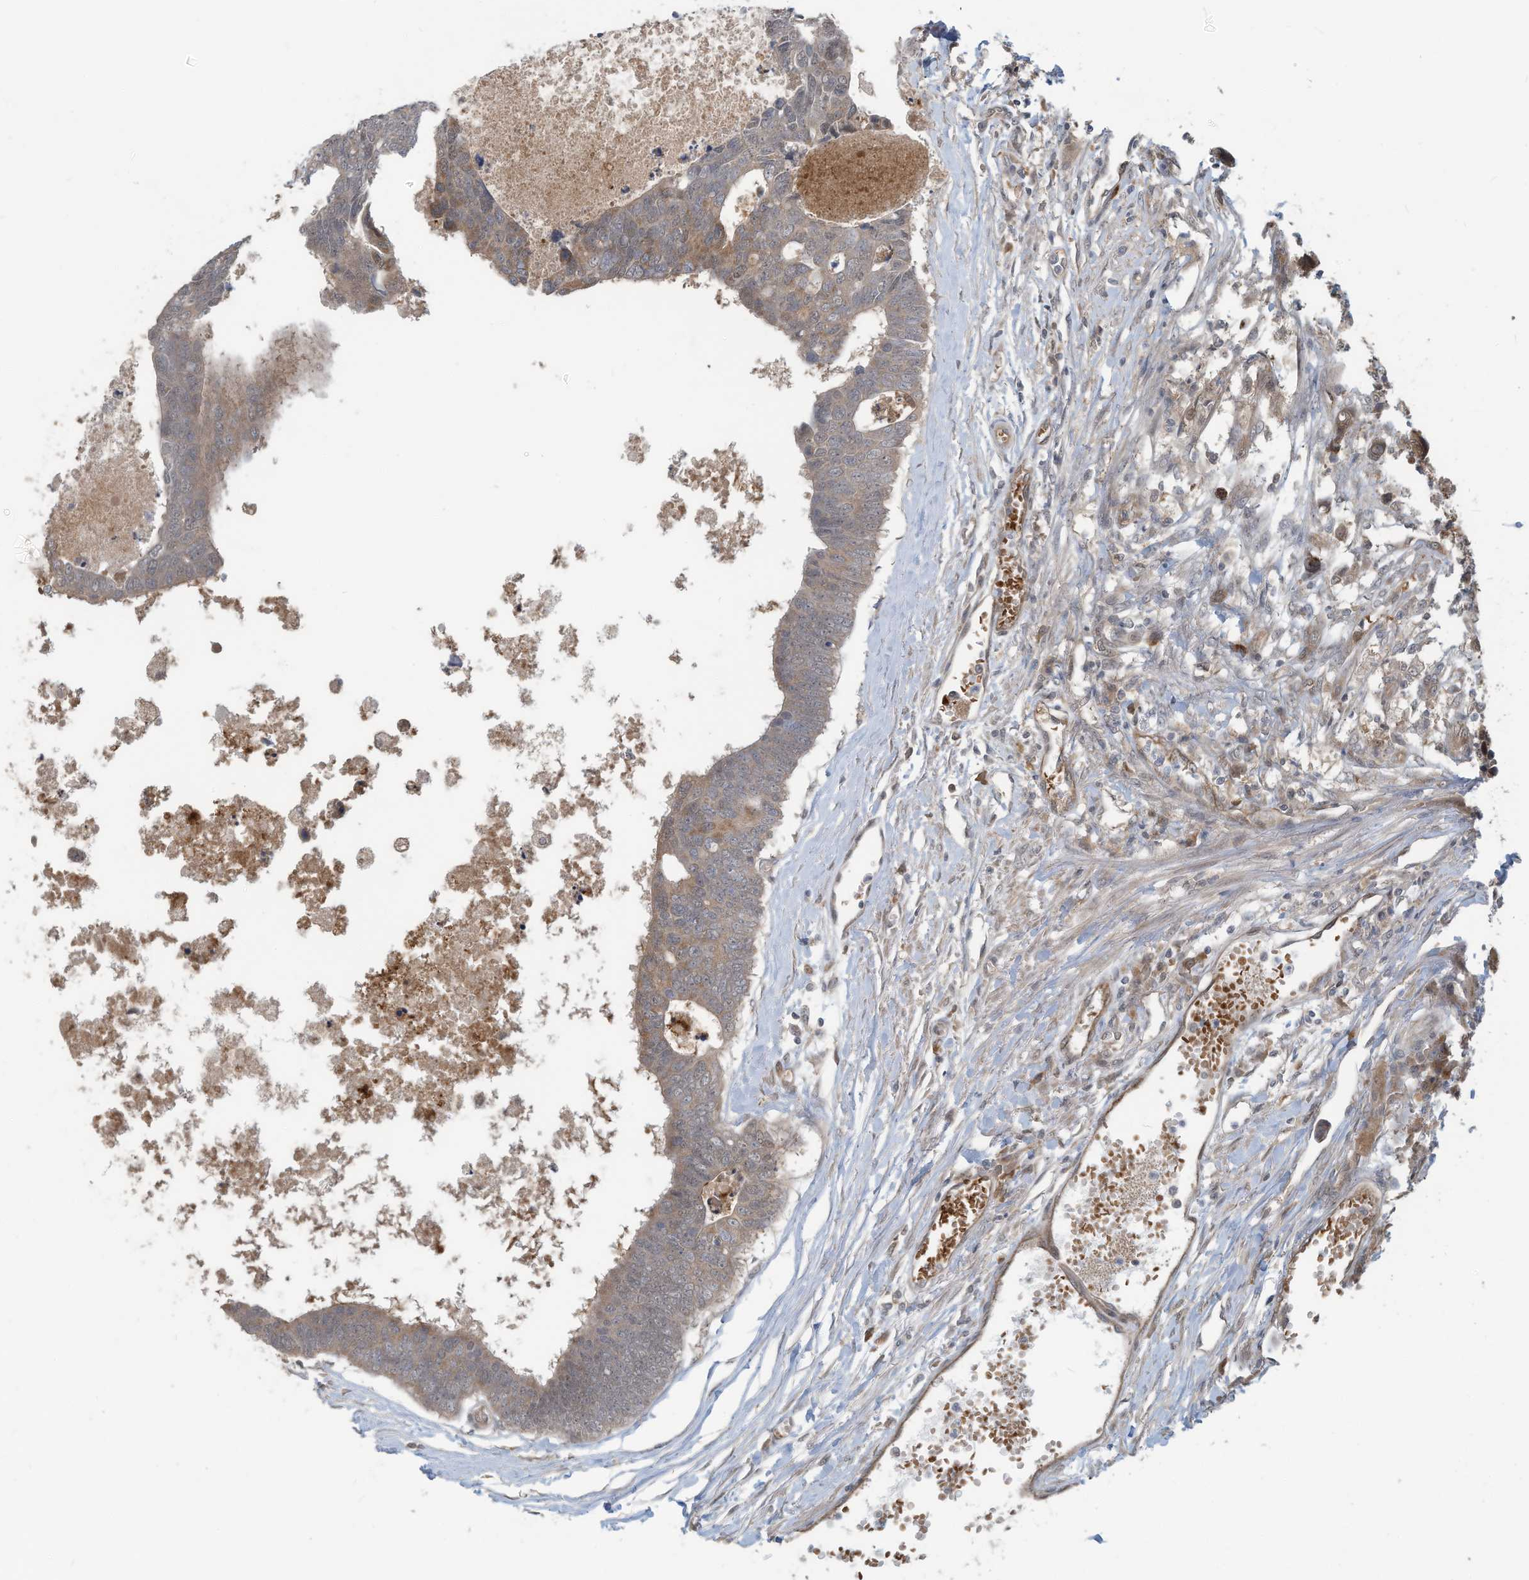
{"staining": {"intensity": "moderate", "quantity": ">75%", "location": "cytoplasmic/membranous"}, "tissue": "colorectal cancer", "cell_type": "Tumor cells", "image_type": "cancer", "snomed": [{"axis": "morphology", "description": "Adenocarcinoma, NOS"}, {"axis": "topography", "description": "Rectum"}], "caption": "A brown stain shows moderate cytoplasmic/membranous expression of a protein in adenocarcinoma (colorectal) tumor cells.", "gene": "ERI2", "patient": {"sex": "male", "age": 84}}